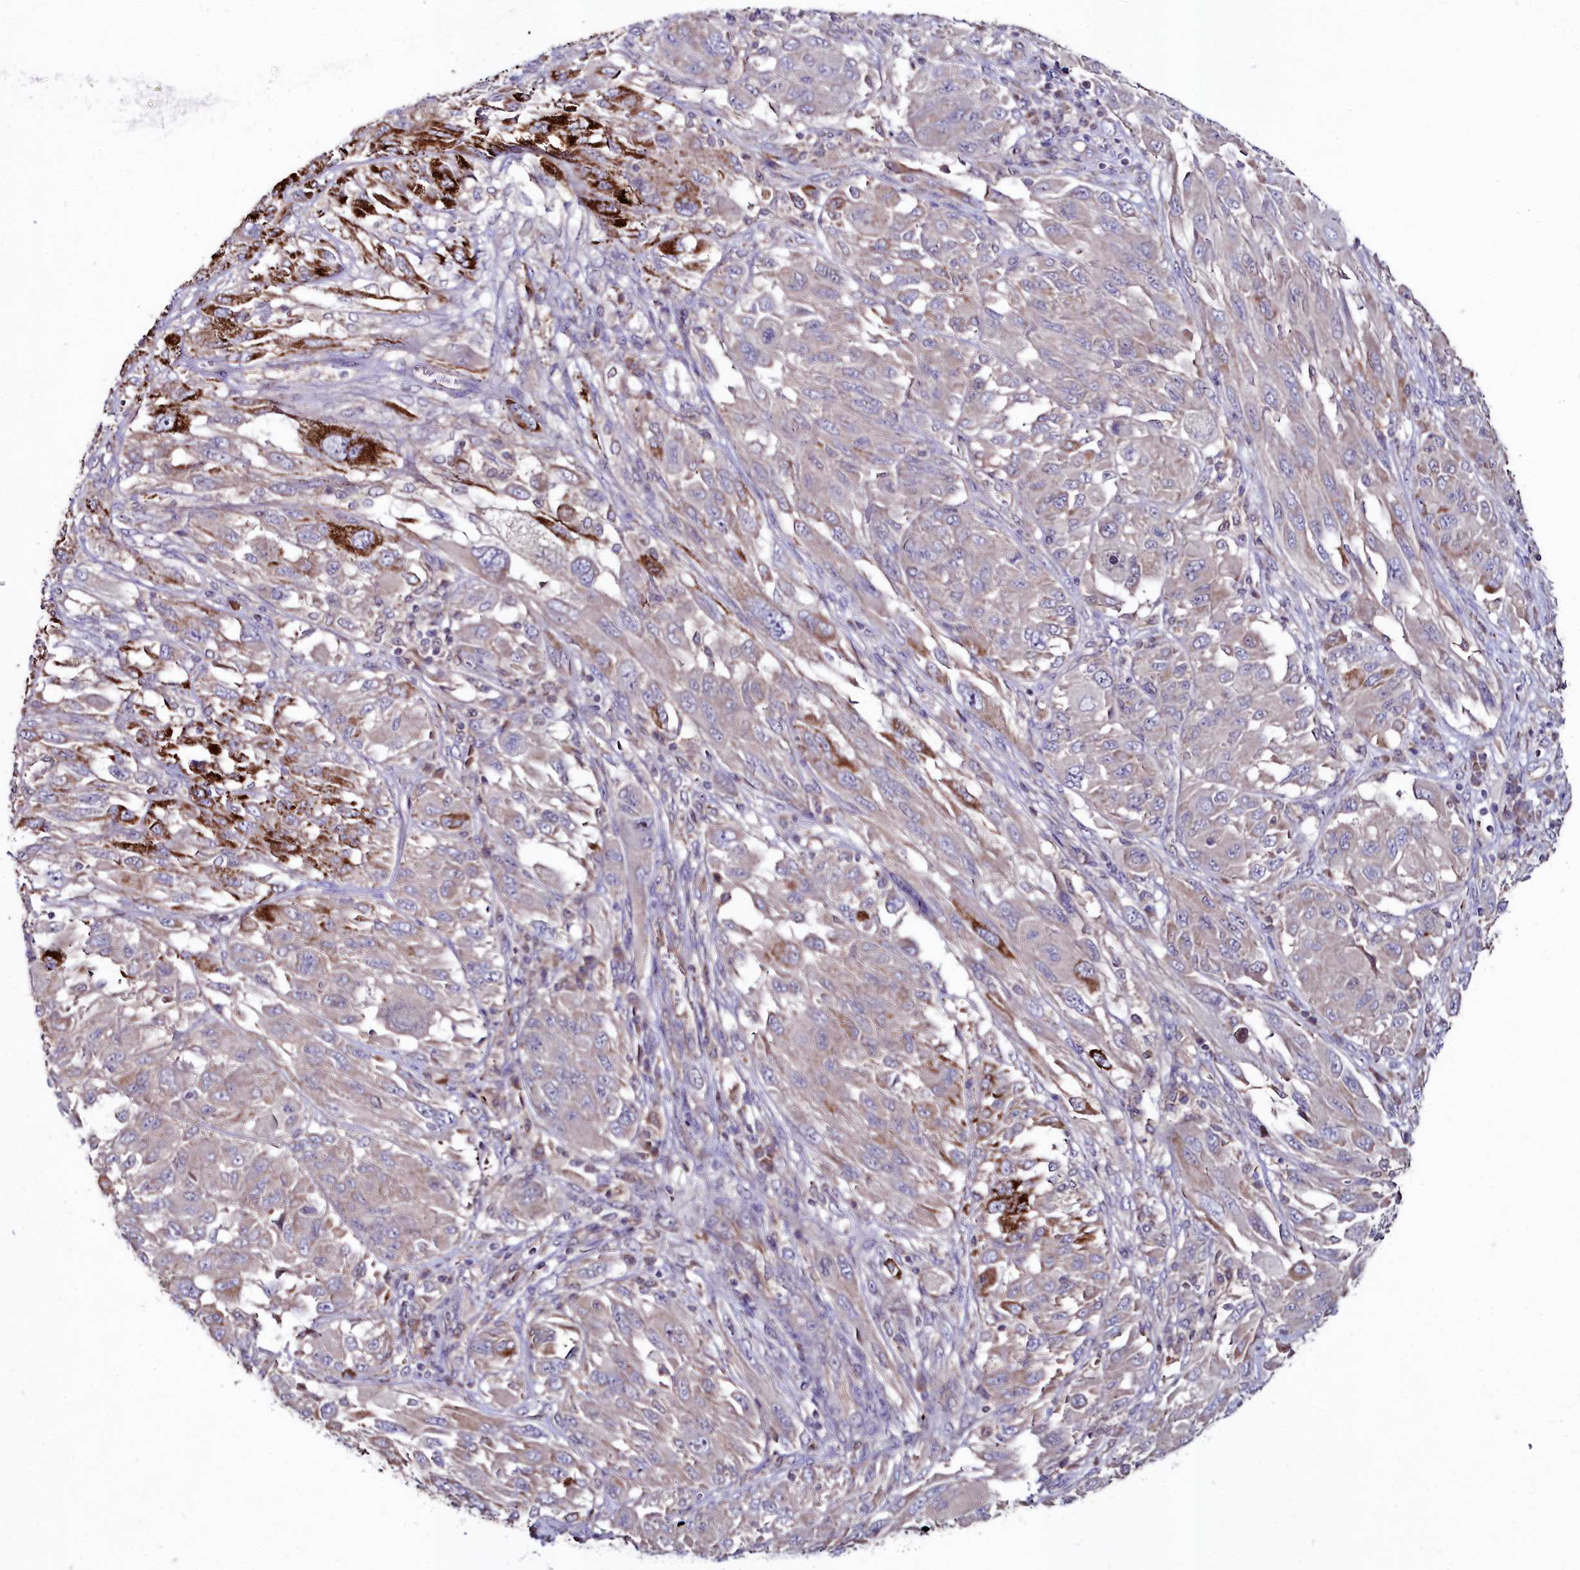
{"staining": {"intensity": "strong", "quantity": "<25%", "location": "cytoplasmic/membranous"}, "tissue": "melanoma", "cell_type": "Tumor cells", "image_type": "cancer", "snomed": [{"axis": "morphology", "description": "Malignant melanoma, NOS"}, {"axis": "topography", "description": "Skin"}], "caption": "Melanoma was stained to show a protein in brown. There is medium levels of strong cytoplasmic/membranous expression in about <25% of tumor cells.", "gene": "AMBRA1", "patient": {"sex": "female", "age": 91}}